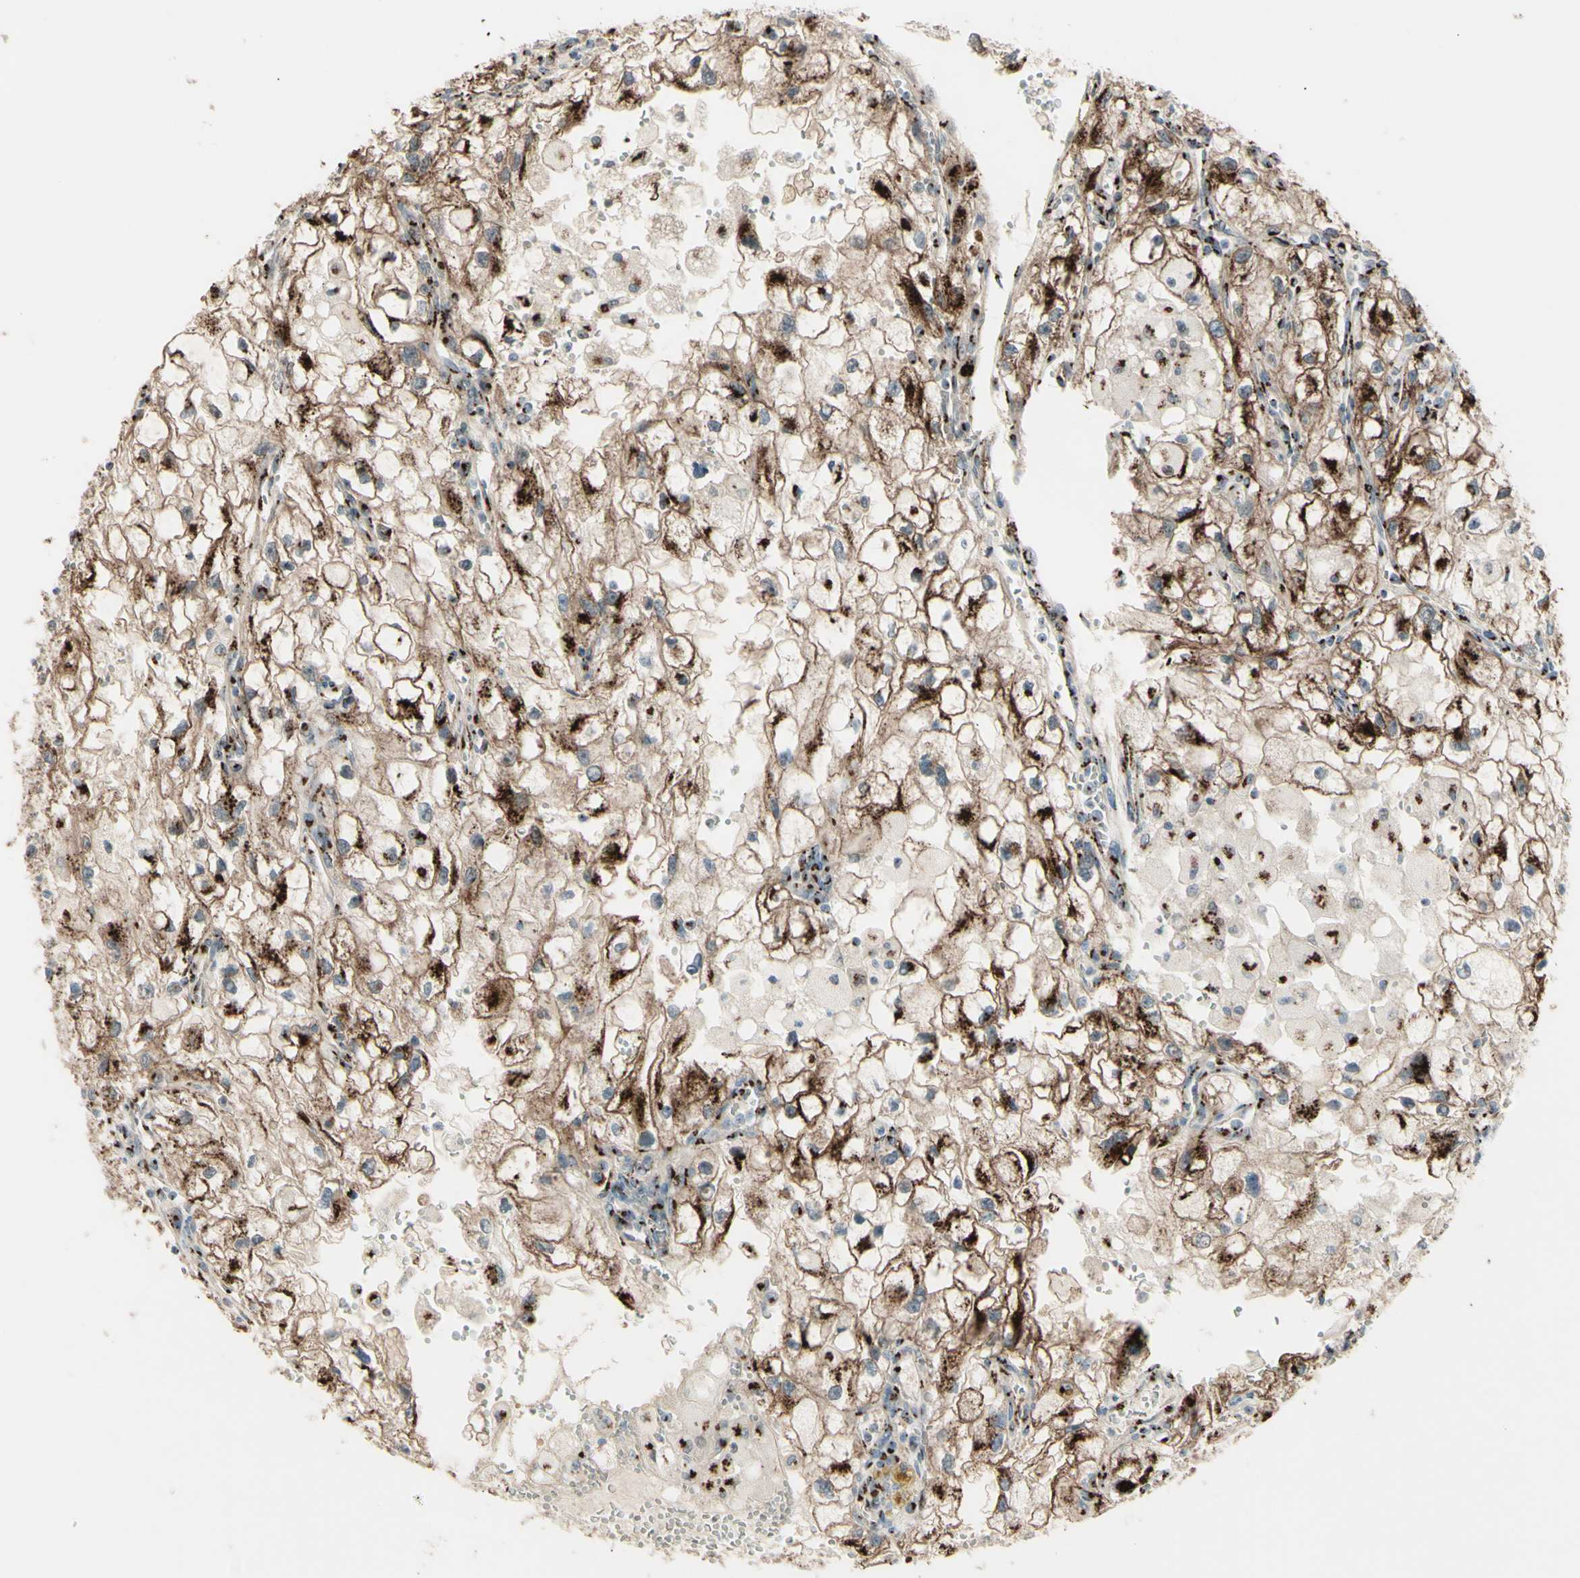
{"staining": {"intensity": "moderate", "quantity": ">75%", "location": "cytoplasmic/membranous"}, "tissue": "renal cancer", "cell_type": "Tumor cells", "image_type": "cancer", "snomed": [{"axis": "morphology", "description": "Adenocarcinoma, NOS"}, {"axis": "topography", "description": "Kidney"}], "caption": "Tumor cells demonstrate moderate cytoplasmic/membranous positivity in approximately >75% of cells in renal cancer. The staining is performed using DAB brown chromogen to label protein expression. The nuclei are counter-stained blue using hematoxylin.", "gene": "BPNT2", "patient": {"sex": "female", "age": 70}}